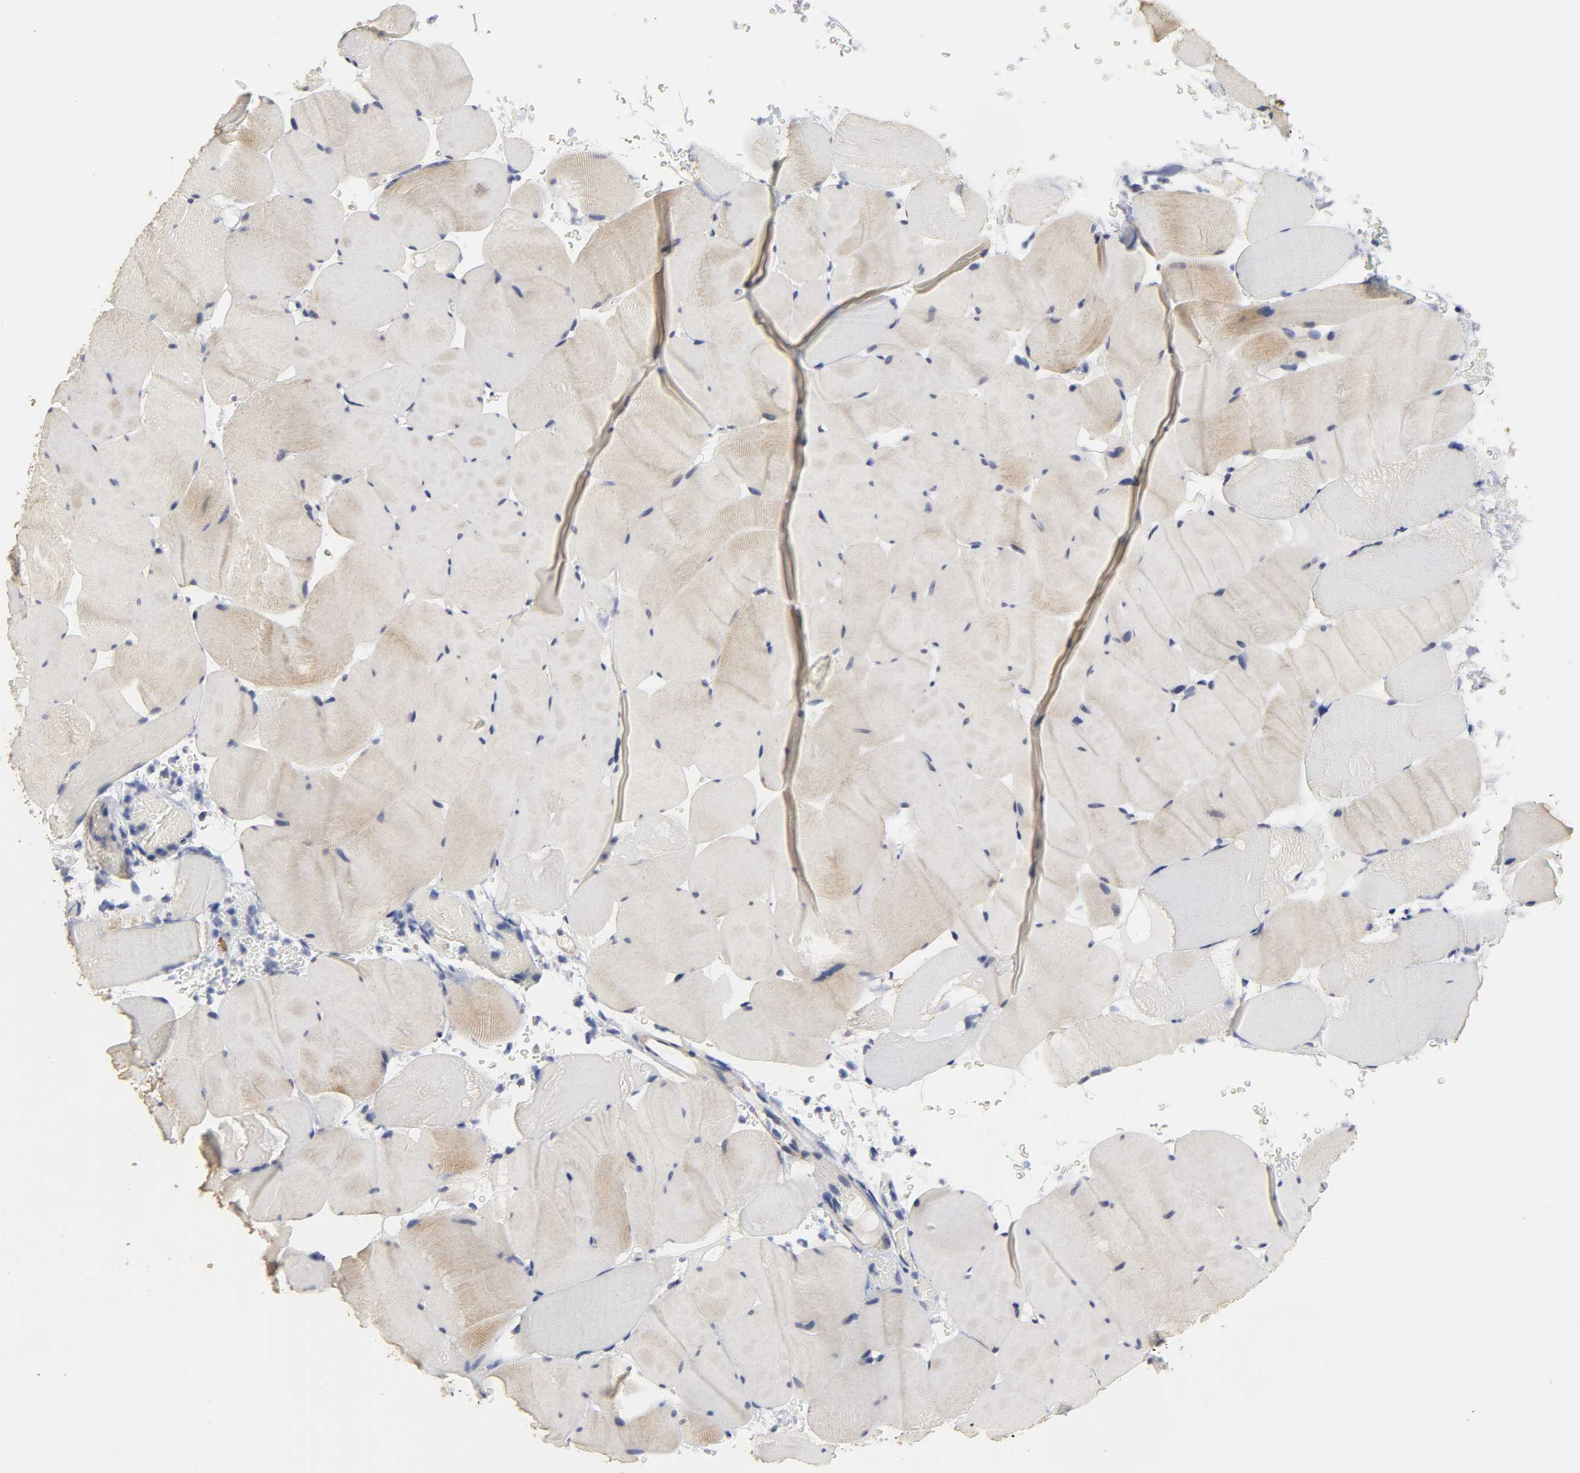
{"staining": {"intensity": "moderate", "quantity": "25%-75%", "location": "cytoplasmic/membranous"}, "tissue": "skeletal muscle", "cell_type": "Myocytes", "image_type": "normal", "snomed": [{"axis": "morphology", "description": "Normal tissue, NOS"}, {"axis": "topography", "description": "Skeletal muscle"}], "caption": "This photomicrograph displays immunohistochemistry (IHC) staining of benign human skeletal muscle, with medium moderate cytoplasmic/membranous staining in about 25%-75% of myocytes.", "gene": "GRHL2", "patient": {"sex": "male", "age": 62}}